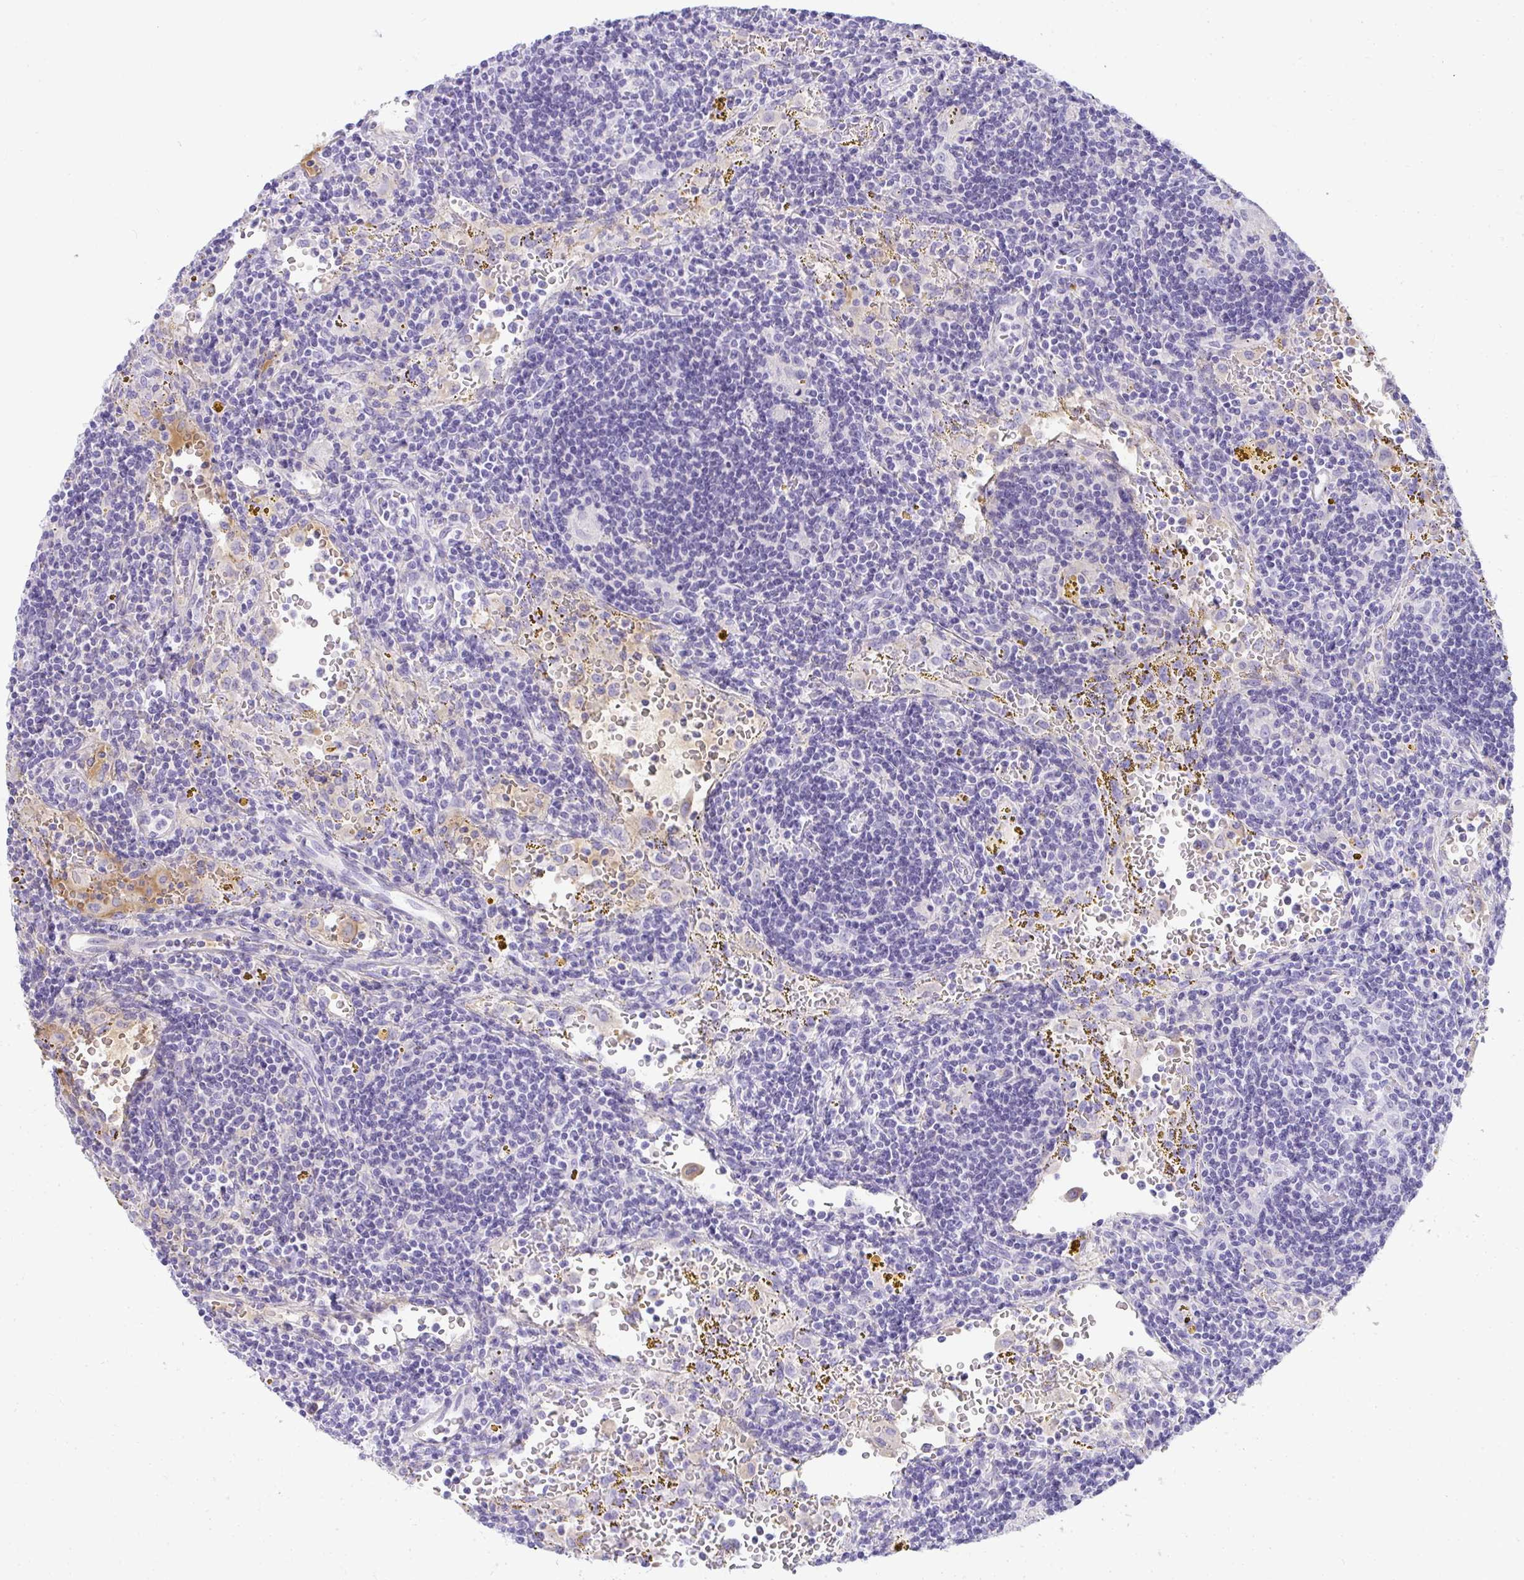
{"staining": {"intensity": "negative", "quantity": "none", "location": "none"}, "tissue": "lymphoma", "cell_type": "Tumor cells", "image_type": "cancer", "snomed": [{"axis": "morphology", "description": "Malignant lymphoma, non-Hodgkin's type, Low grade"}, {"axis": "topography", "description": "Spleen"}], "caption": "A high-resolution image shows immunohistochemistry staining of low-grade malignant lymphoma, non-Hodgkin's type, which displays no significant staining in tumor cells. Nuclei are stained in blue.", "gene": "ZSWIM3", "patient": {"sex": "female", "age": 70}}